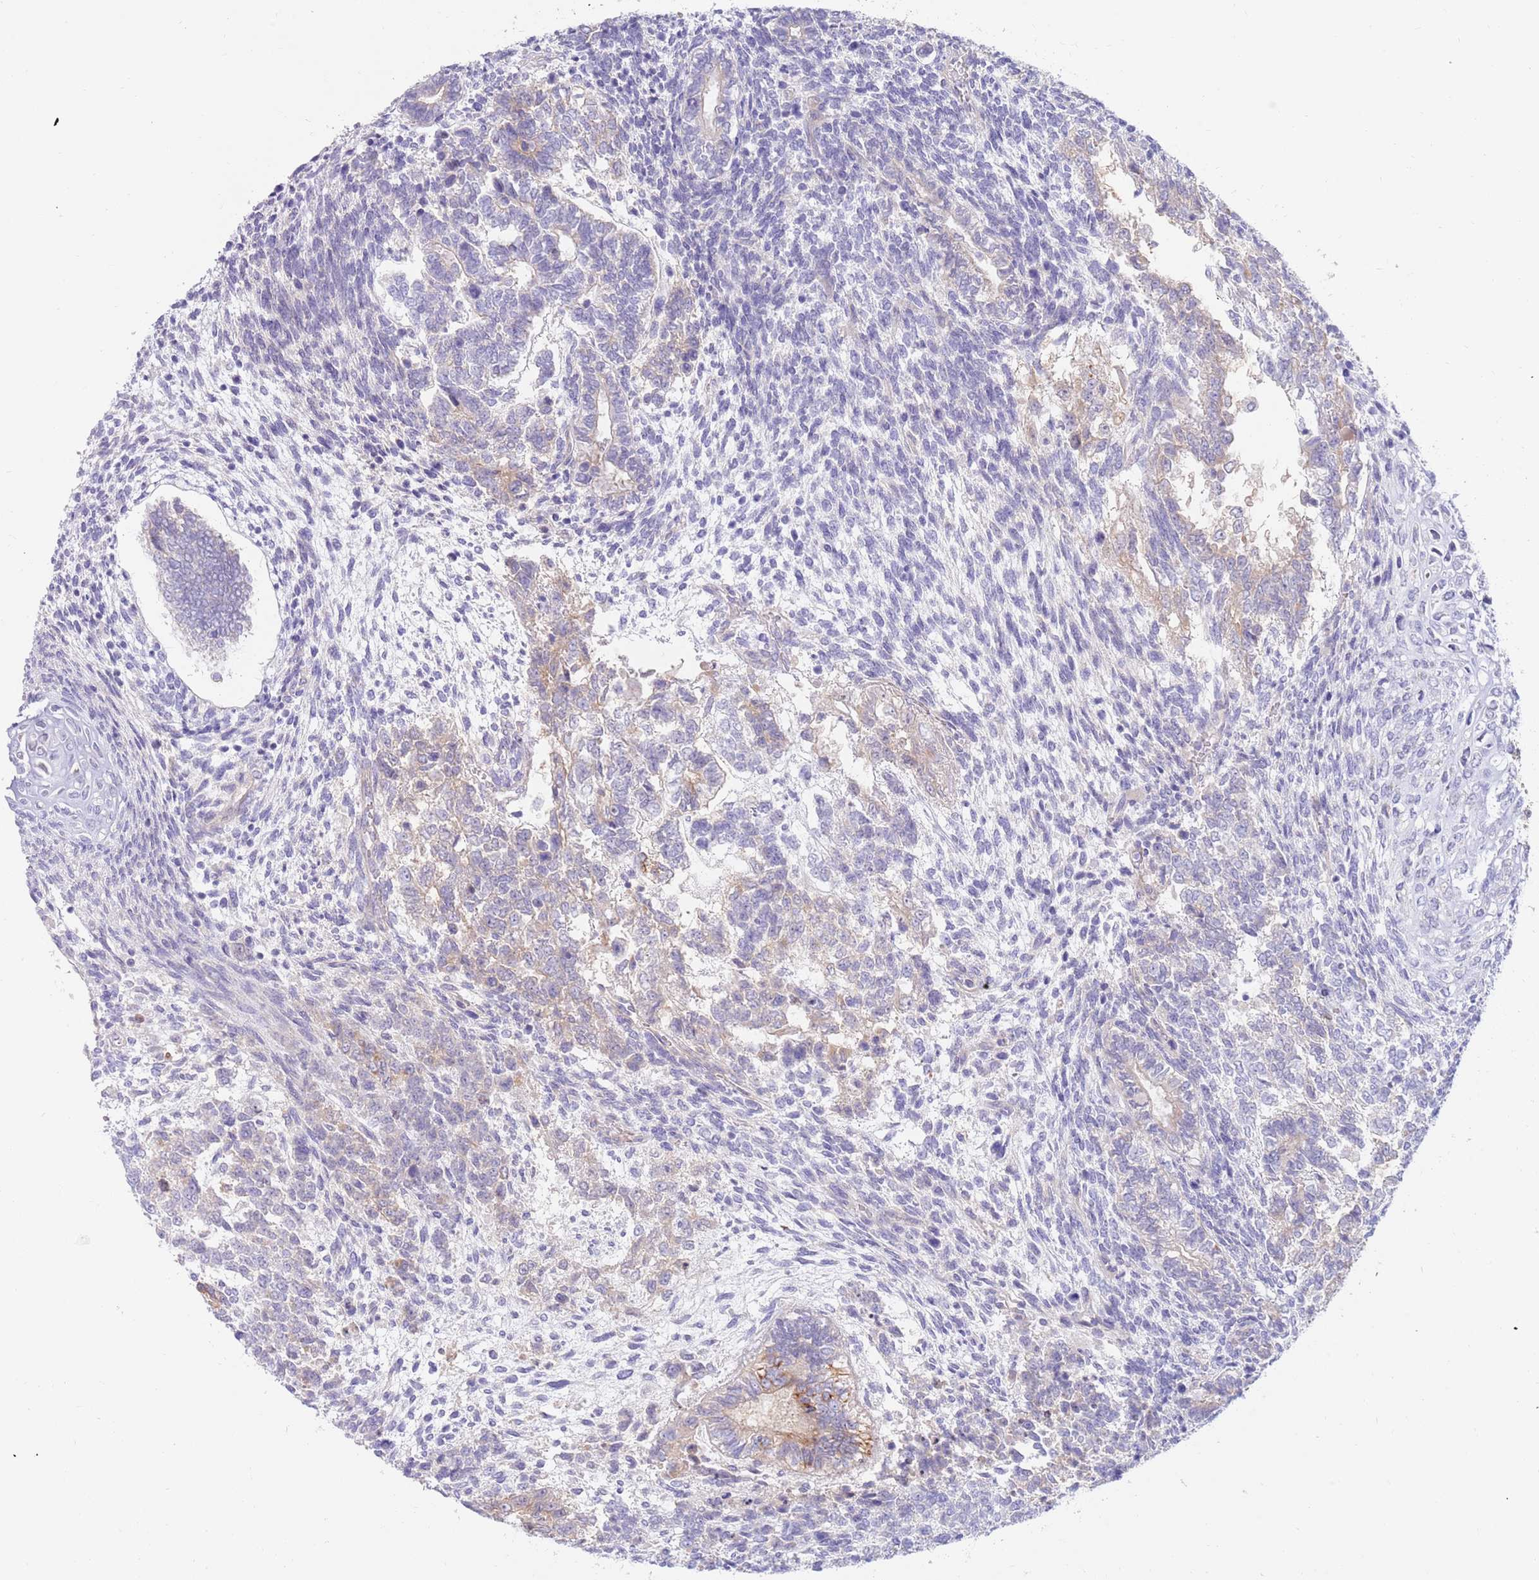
{"staining": {"intensity": "weak", "quantity": "25%-75%", "location": "cytoplasmic/membranous"}, "tissue": "testis cancer", "cell_type": "Tumor cells", "image_type": "cancer", "snomed": [{"axis": "morphology", "description": "Carcinoma, Embryonal, NOS"}, {"axis": "topography", "description": "Testis"}], "caption": "Protein expression by immunohistochemistry demonstrates weak cytoplasmic/membranous staining in about 25%-75% of tumor cells in testis cancer.", "gene": "CCDC149", "patient": {"sex": "male", "age": 23}}